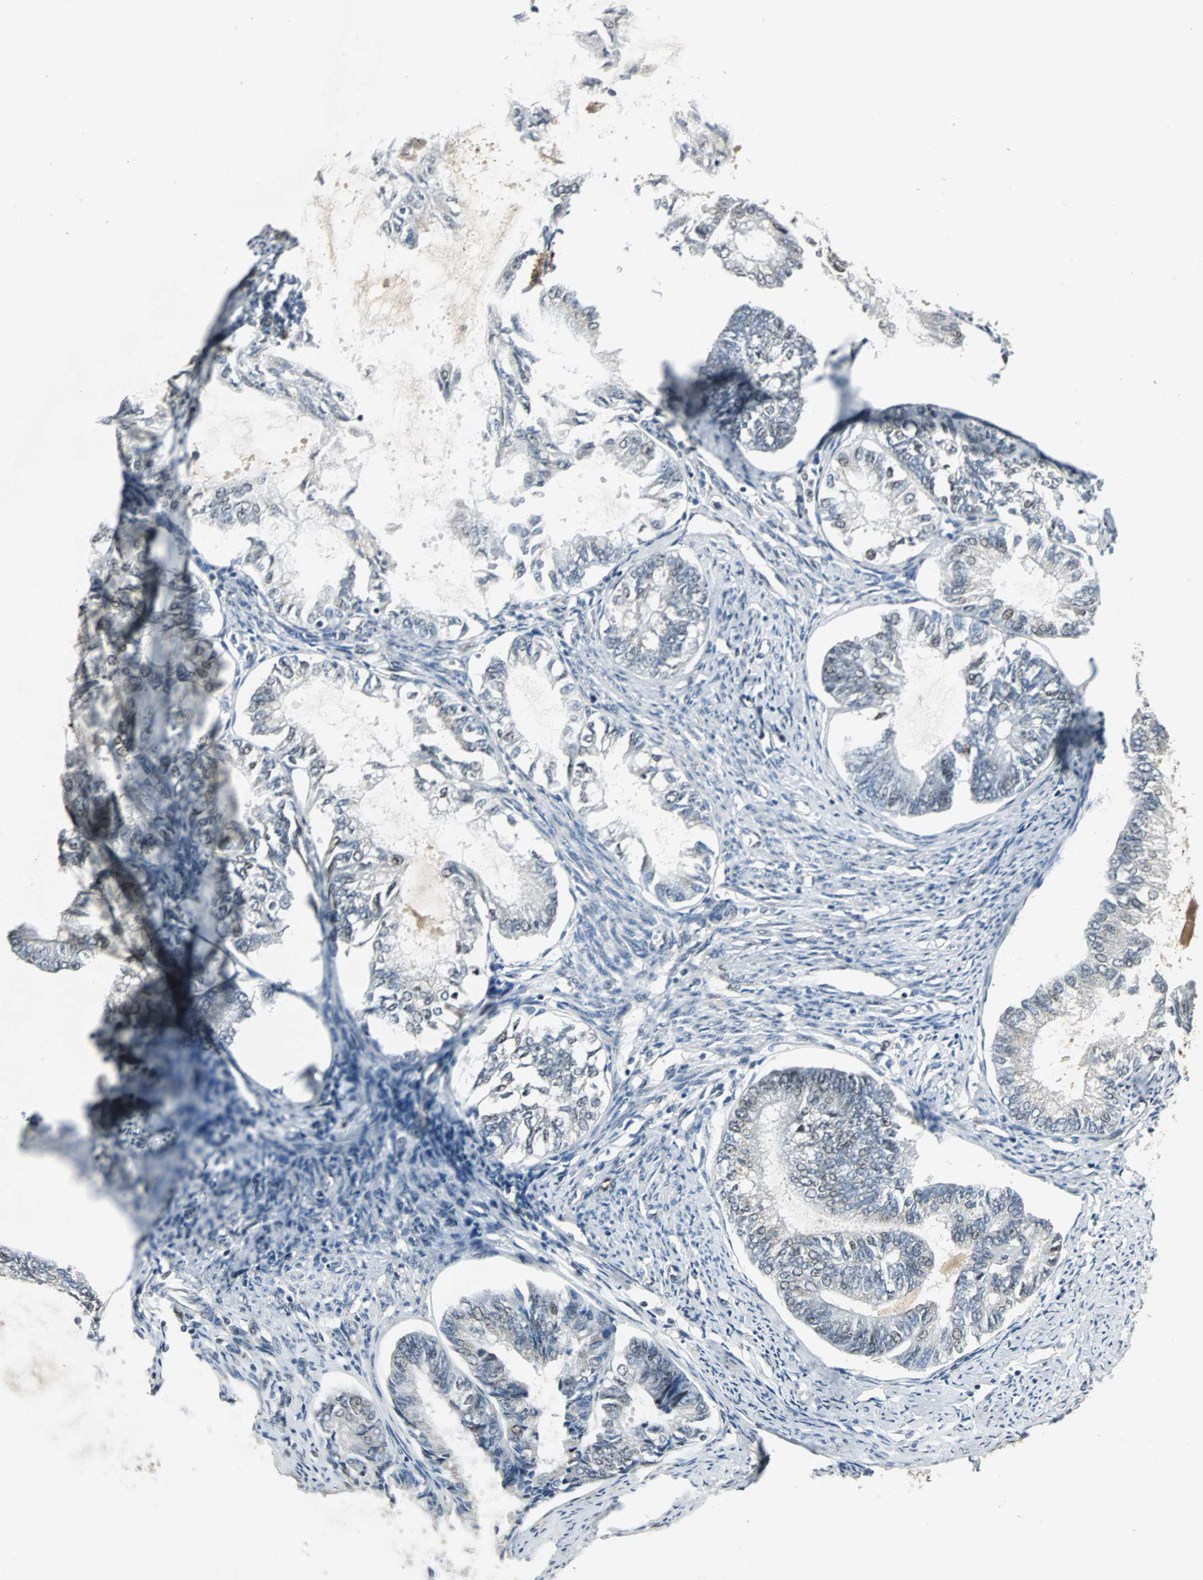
{"staining": {"intensity": "negative", "quantity": "none", "location": "none"}, "tissue": "endometrial cancer", "cell_type": "Tumor cells", "image_type": "cancer", "snomed": [{"axis": "morphology", "description": "Adenocarcinoma, NOS"}, {"axis": "topography", "description": "Endometrium"}], "caption": "Endometrial cancer (adenocarcinoma) was stained to show a protein in brown. There is no significant staining in tumor cells.", "gene": "MED4", "patient": {"sex": "female", "age": 86}}